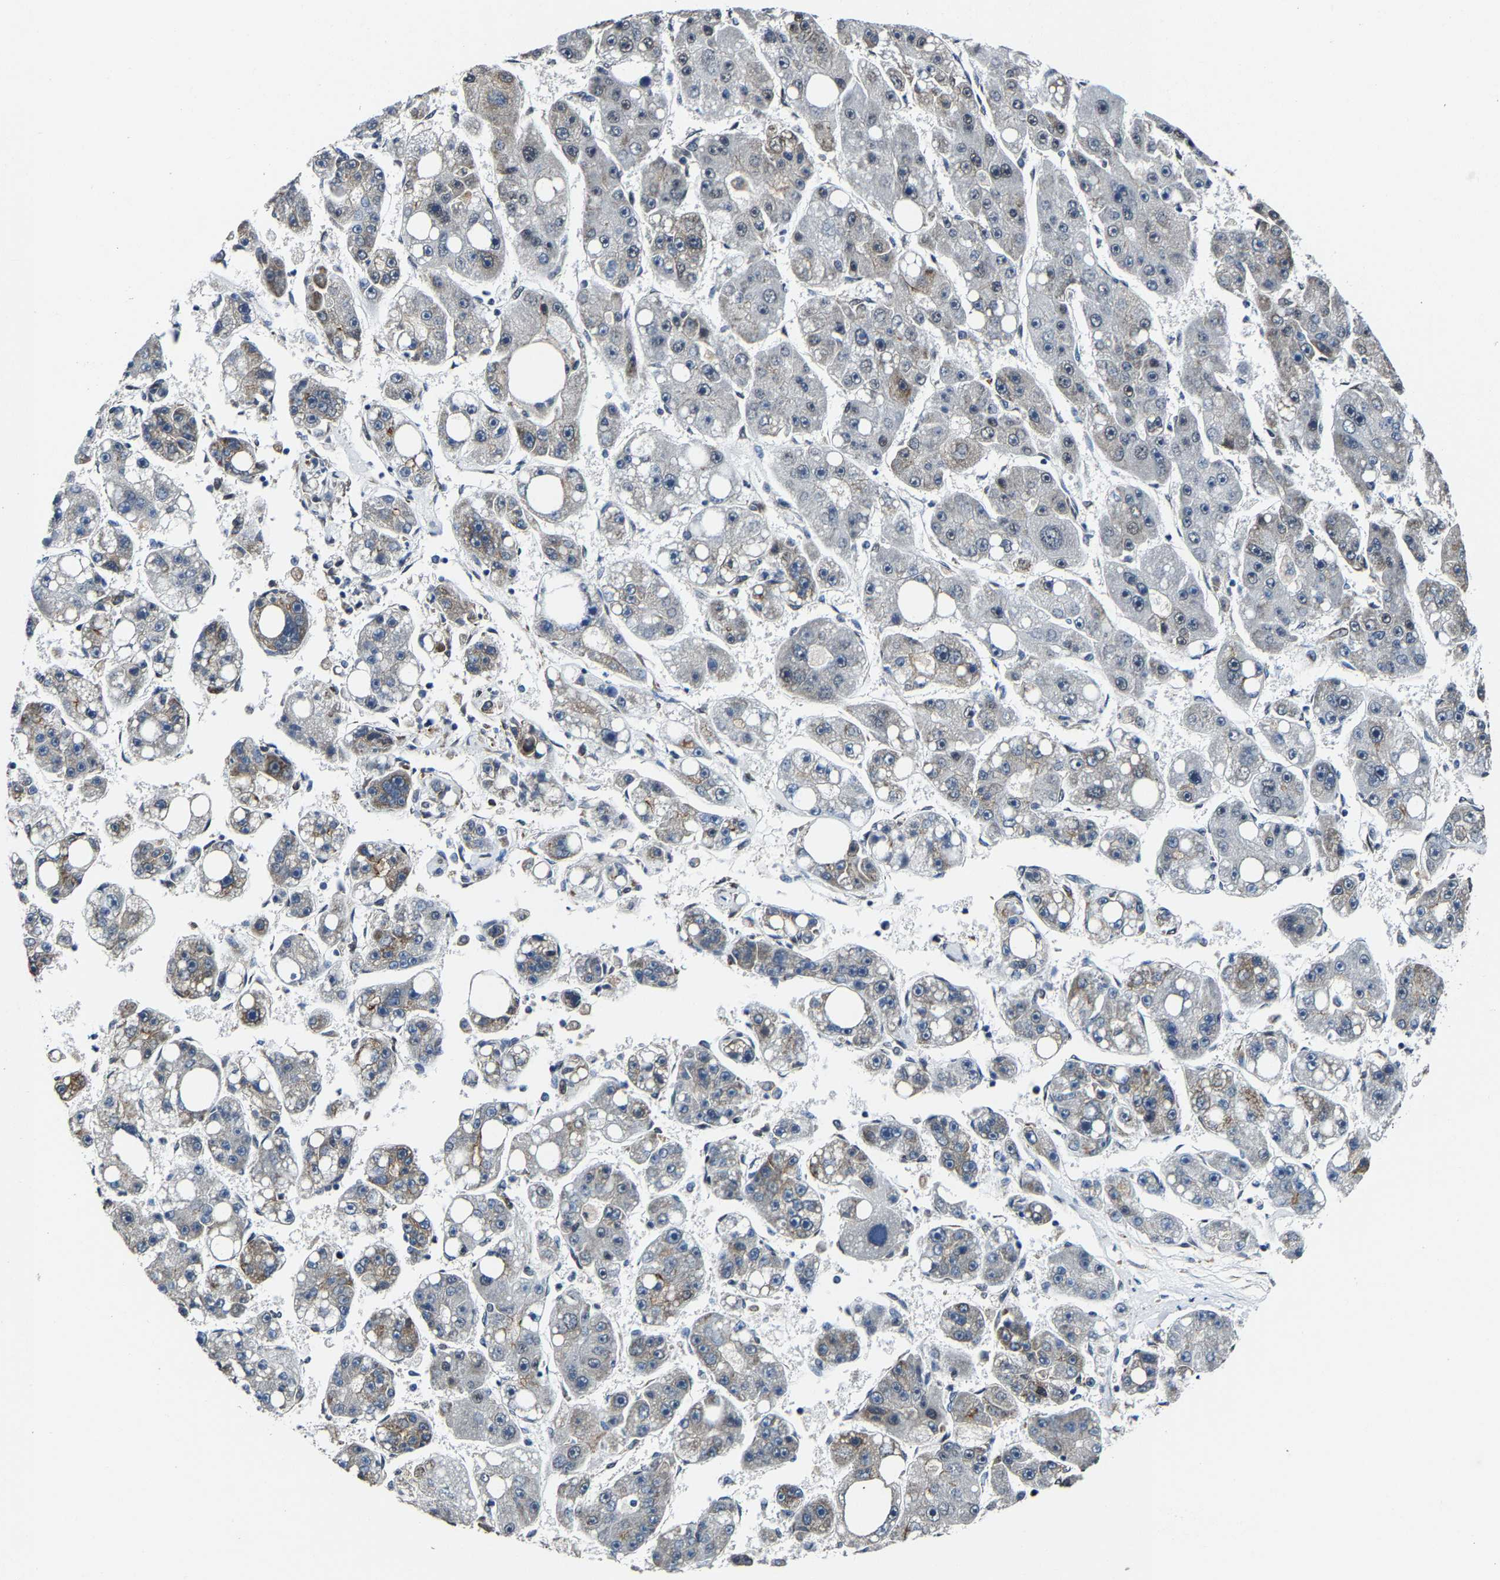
{"staining": {"intensity": "weak", "quantity": "<25%", "location": "cytoplasmic/membranous"}, "tissue": "liver cancer", "cell_type": "Tumor cells", "image_type": "cancer", "snomed": [{"axis": "morphology", "description": "Carcinoma, Hepatocellular, NOS"}, {"axis": "topography", "description": "Liver"}], "caption": "An image of liver cancer stained for a protein demonstrates no brown staining in tumor cells.", "gene": "METTL1", "patient": {"sex": "female", "age": 61}}